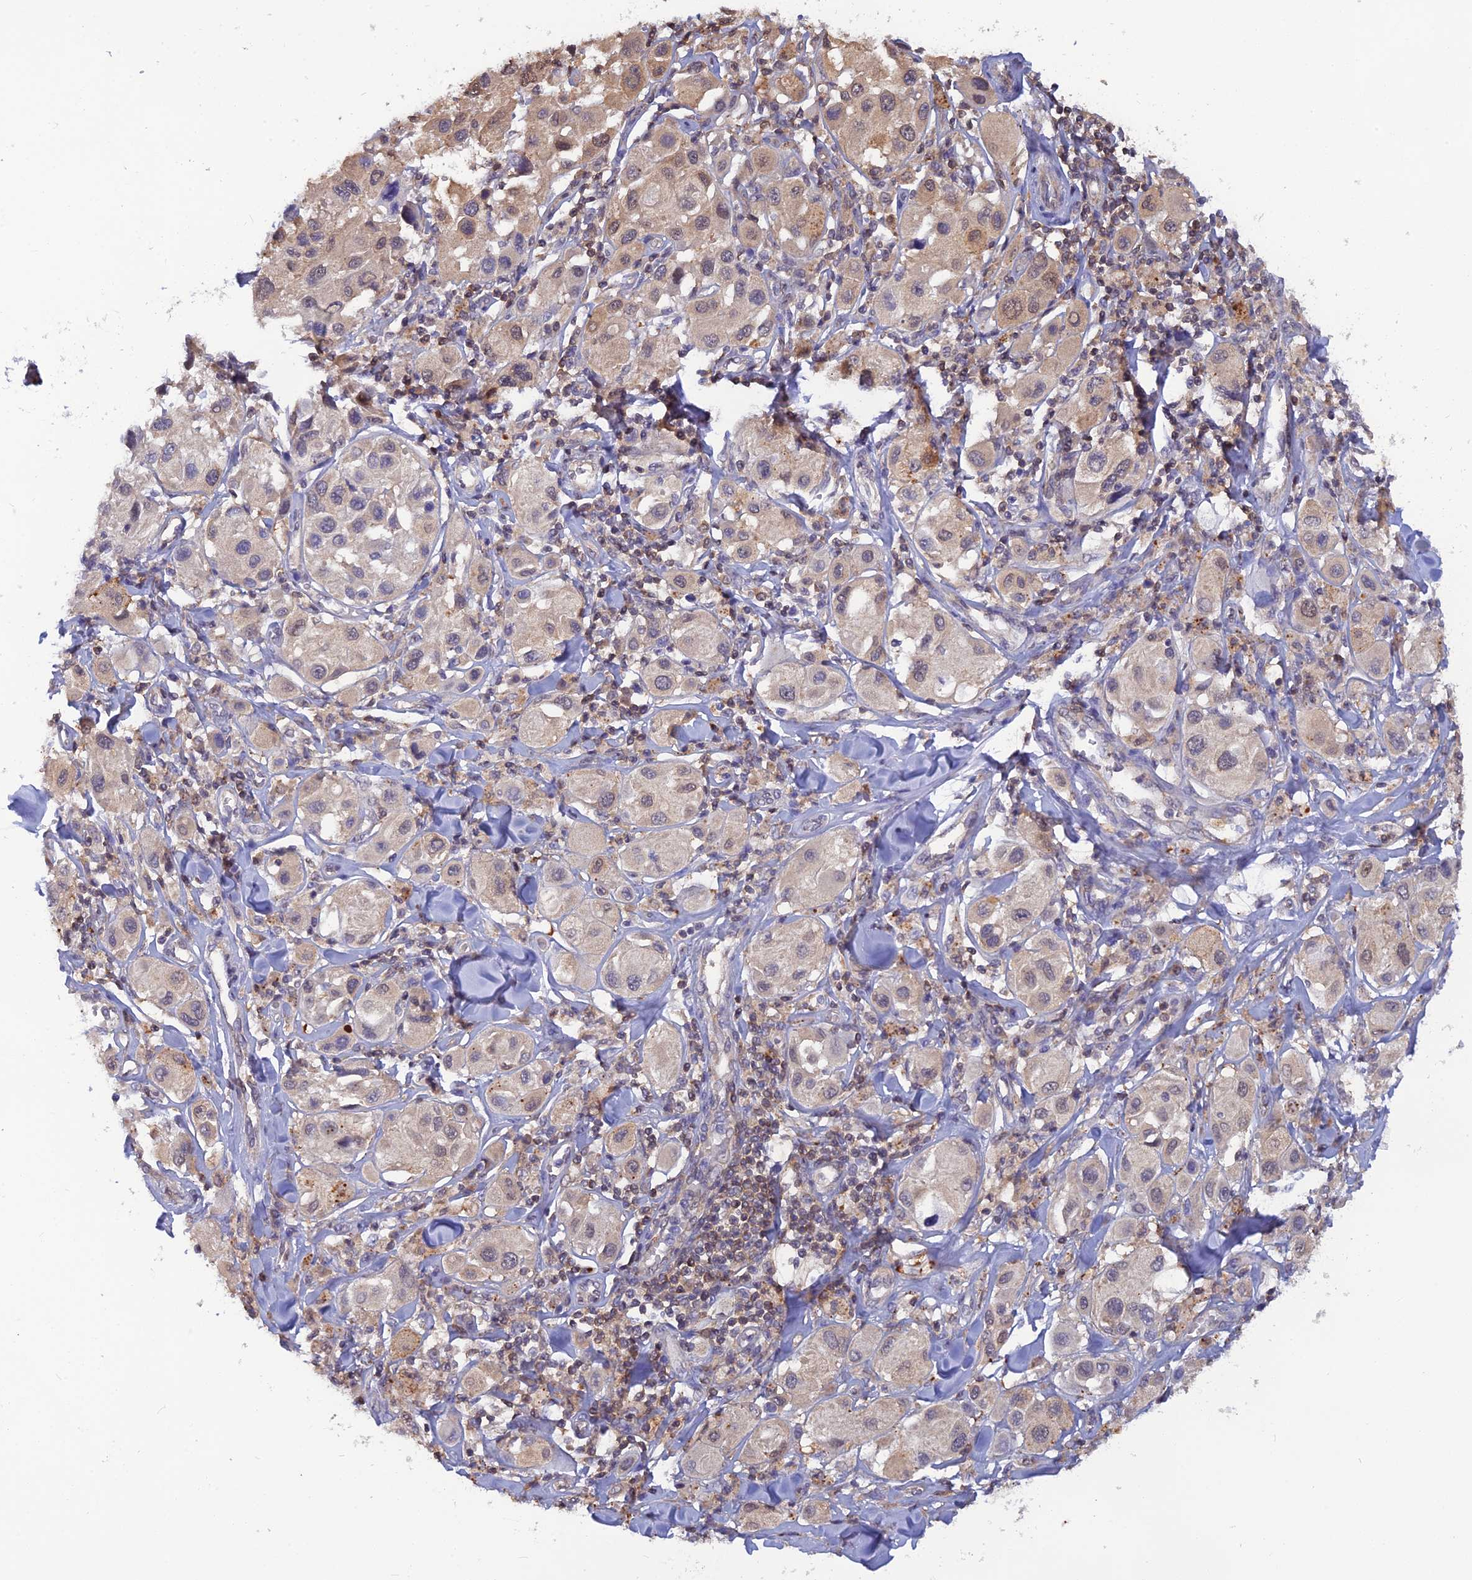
{"staining": {"intensity": "moderate", "quantity": "25%-75%", "location": "cytoplasmic/membranous,nuclear"}, "tissue": "melanoma", "cell_type": "Tumor cells", "image_type": "cancer", "snomed": [{"axis": "morphology", "description": "Malignant melanoma, Metastatic site"}, {"axis": "topography", "description": "Skin"}], "caption": "Moderate cytoplasmic/membranous and nuclear positivity for a protein is appreciated in approximately 25%-75% of tumor cells of melanoma using immunohistochemistry.", "gene": "HINT1", "patient": {"sex": "male", "age": 41}}